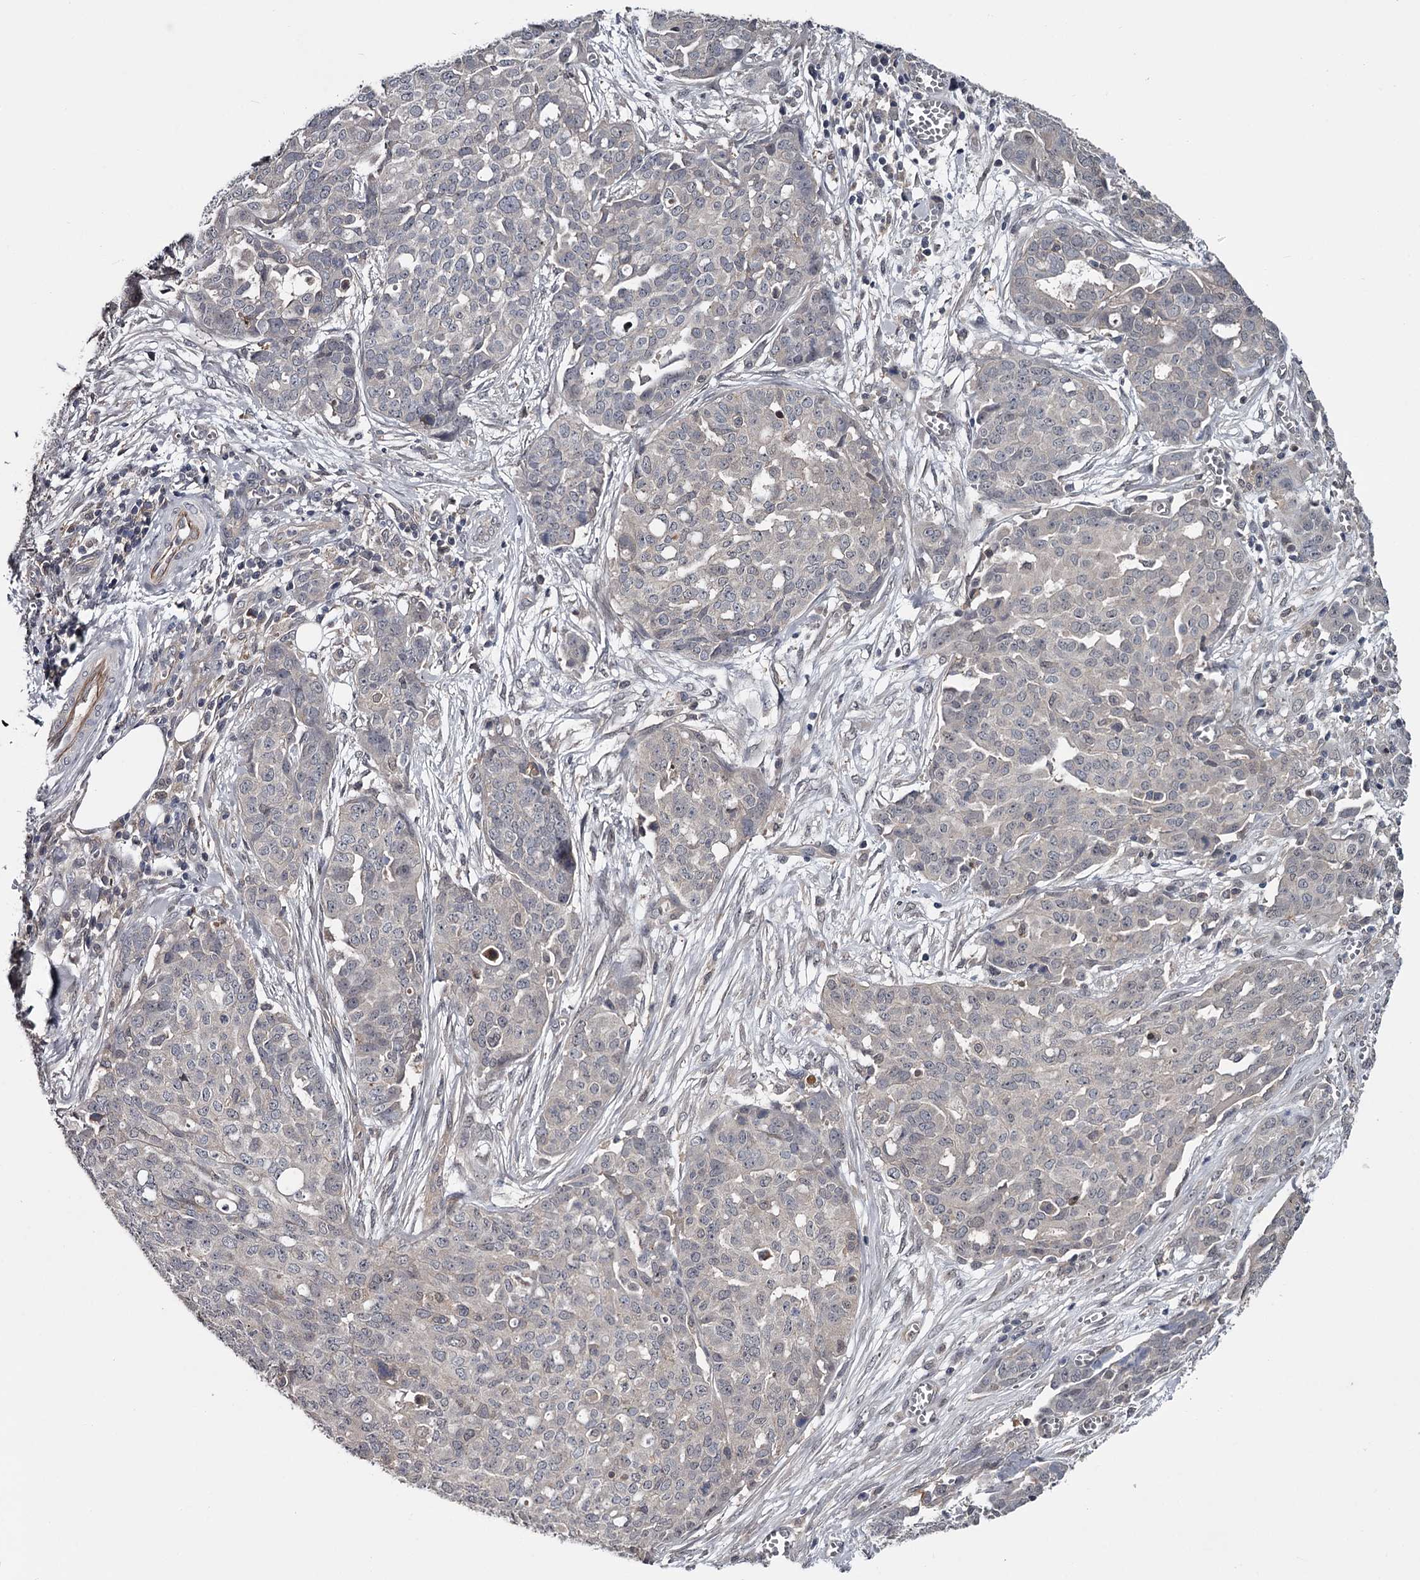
{"staining": {"intensity": "negative", "quantity": "none", "location": "none"}, "tissue": "ovarian cancer", "cell_type": "Tumor cells", "image_type": "cancer", "snomed": [{"axis": "morphology", "description": "Cystadenocarcinoma, serous, NOS"}, {"axis": "topography", "description": "Soft tissue"}, {"axis": "topography", "description": "Ovary"}], "caption": "A photomicrograph of human ovarian cancer is negative for staining in tumor cells.", "gene": "DAO", "patient": {"sex": "female", "age": 57}}